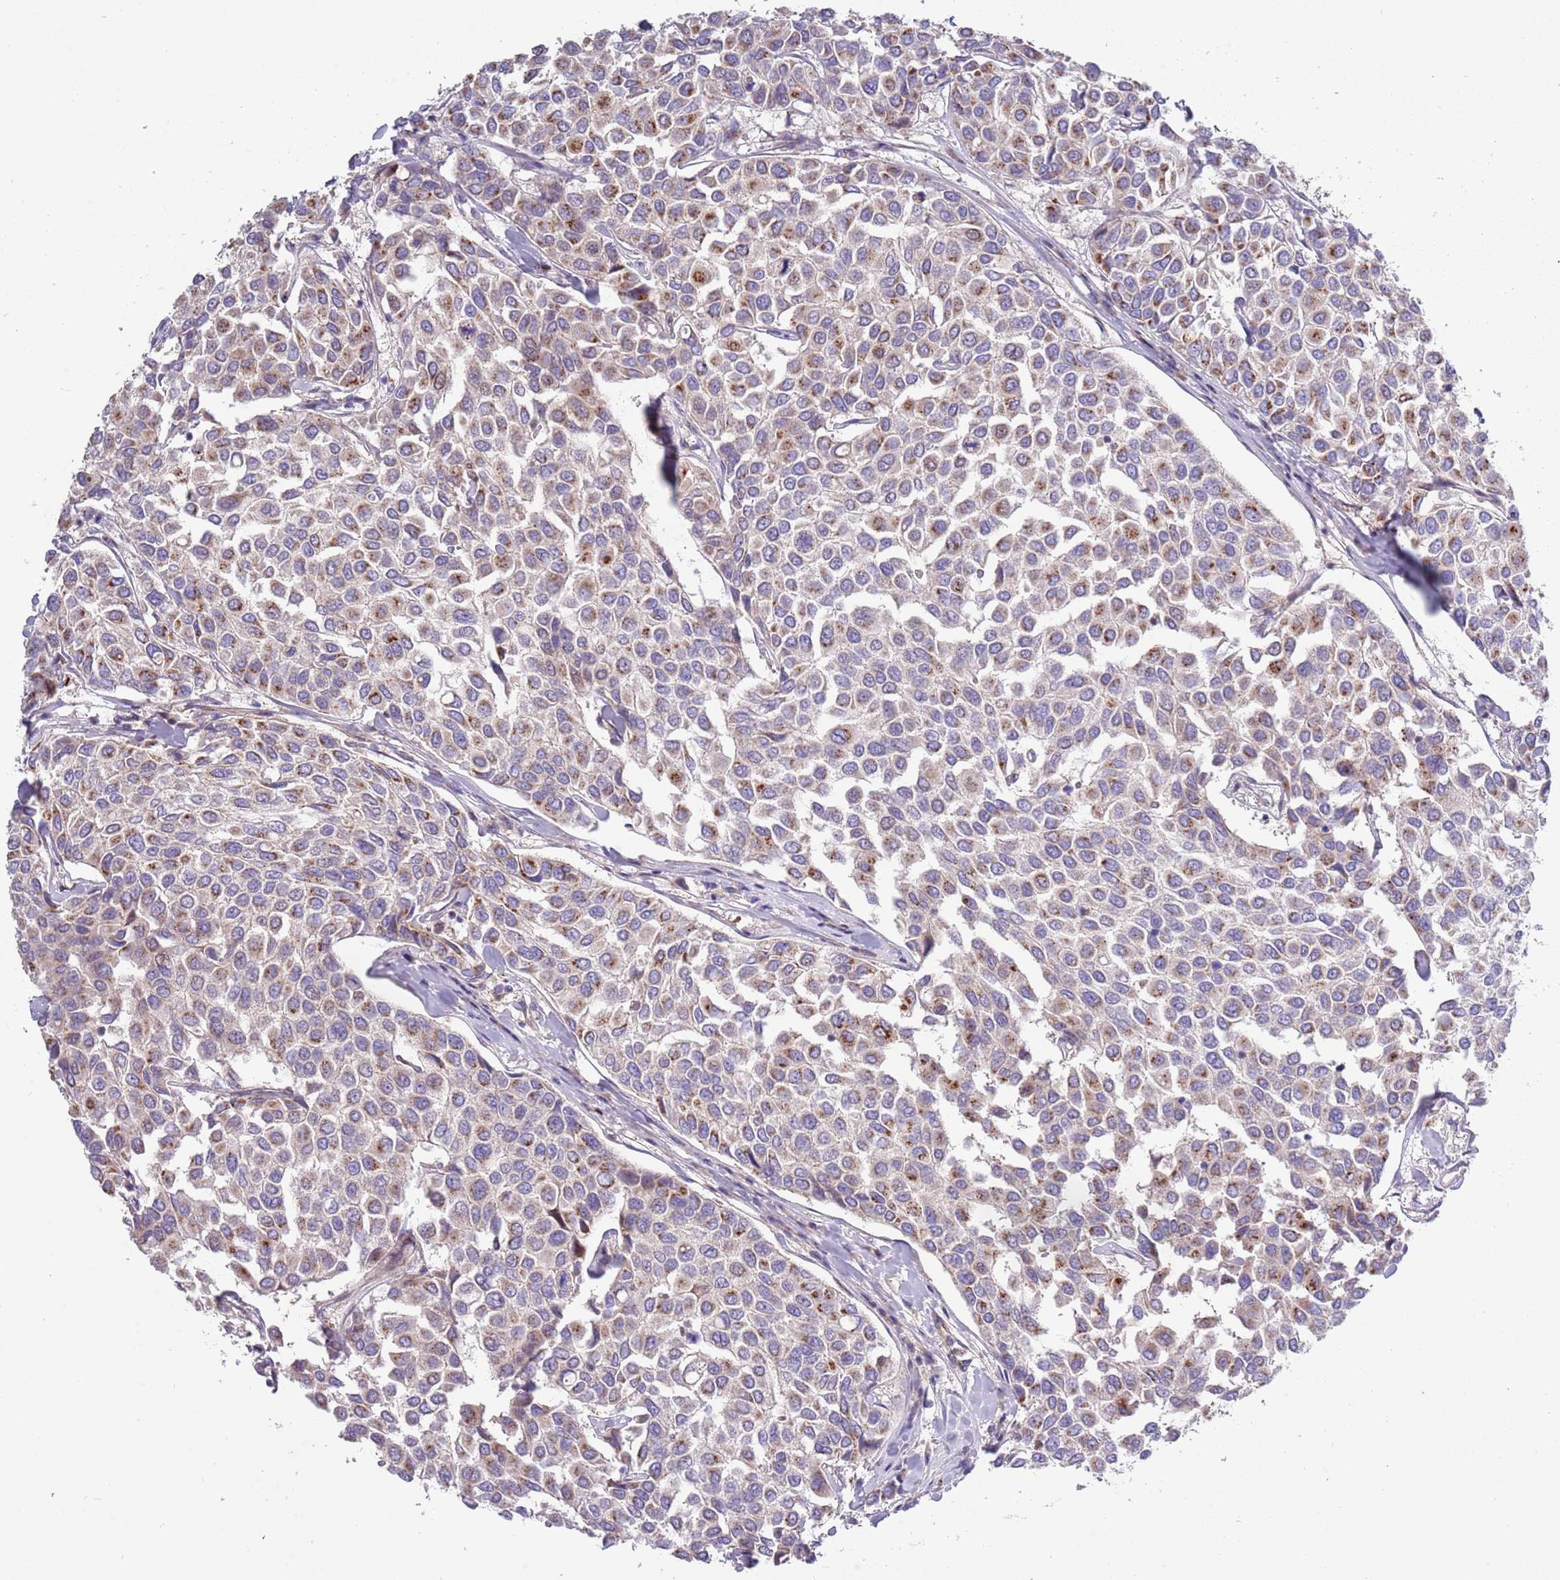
{"staining": {"intensity": "moderate", "quantity": "25%-75%", "location": "cytoplasmic/membranous"}, "tissue": "breast cancer", "cell_type": "Tumor cells", "image_type": "cancer", "snomed": [{"axis": "morphology", "description": "Duct carcinoma"}, {"axis": "topography", "description": "Breast"}], "caption": "Brown immunohistochemical staining in human breast invasive ductal carcinoma displays moderate cytoplasmic/membranous positivity in approximately 25%-75% of tumor cells.", "gene": "ITGB6", "patient": {"sex": "female", "age": 55}}